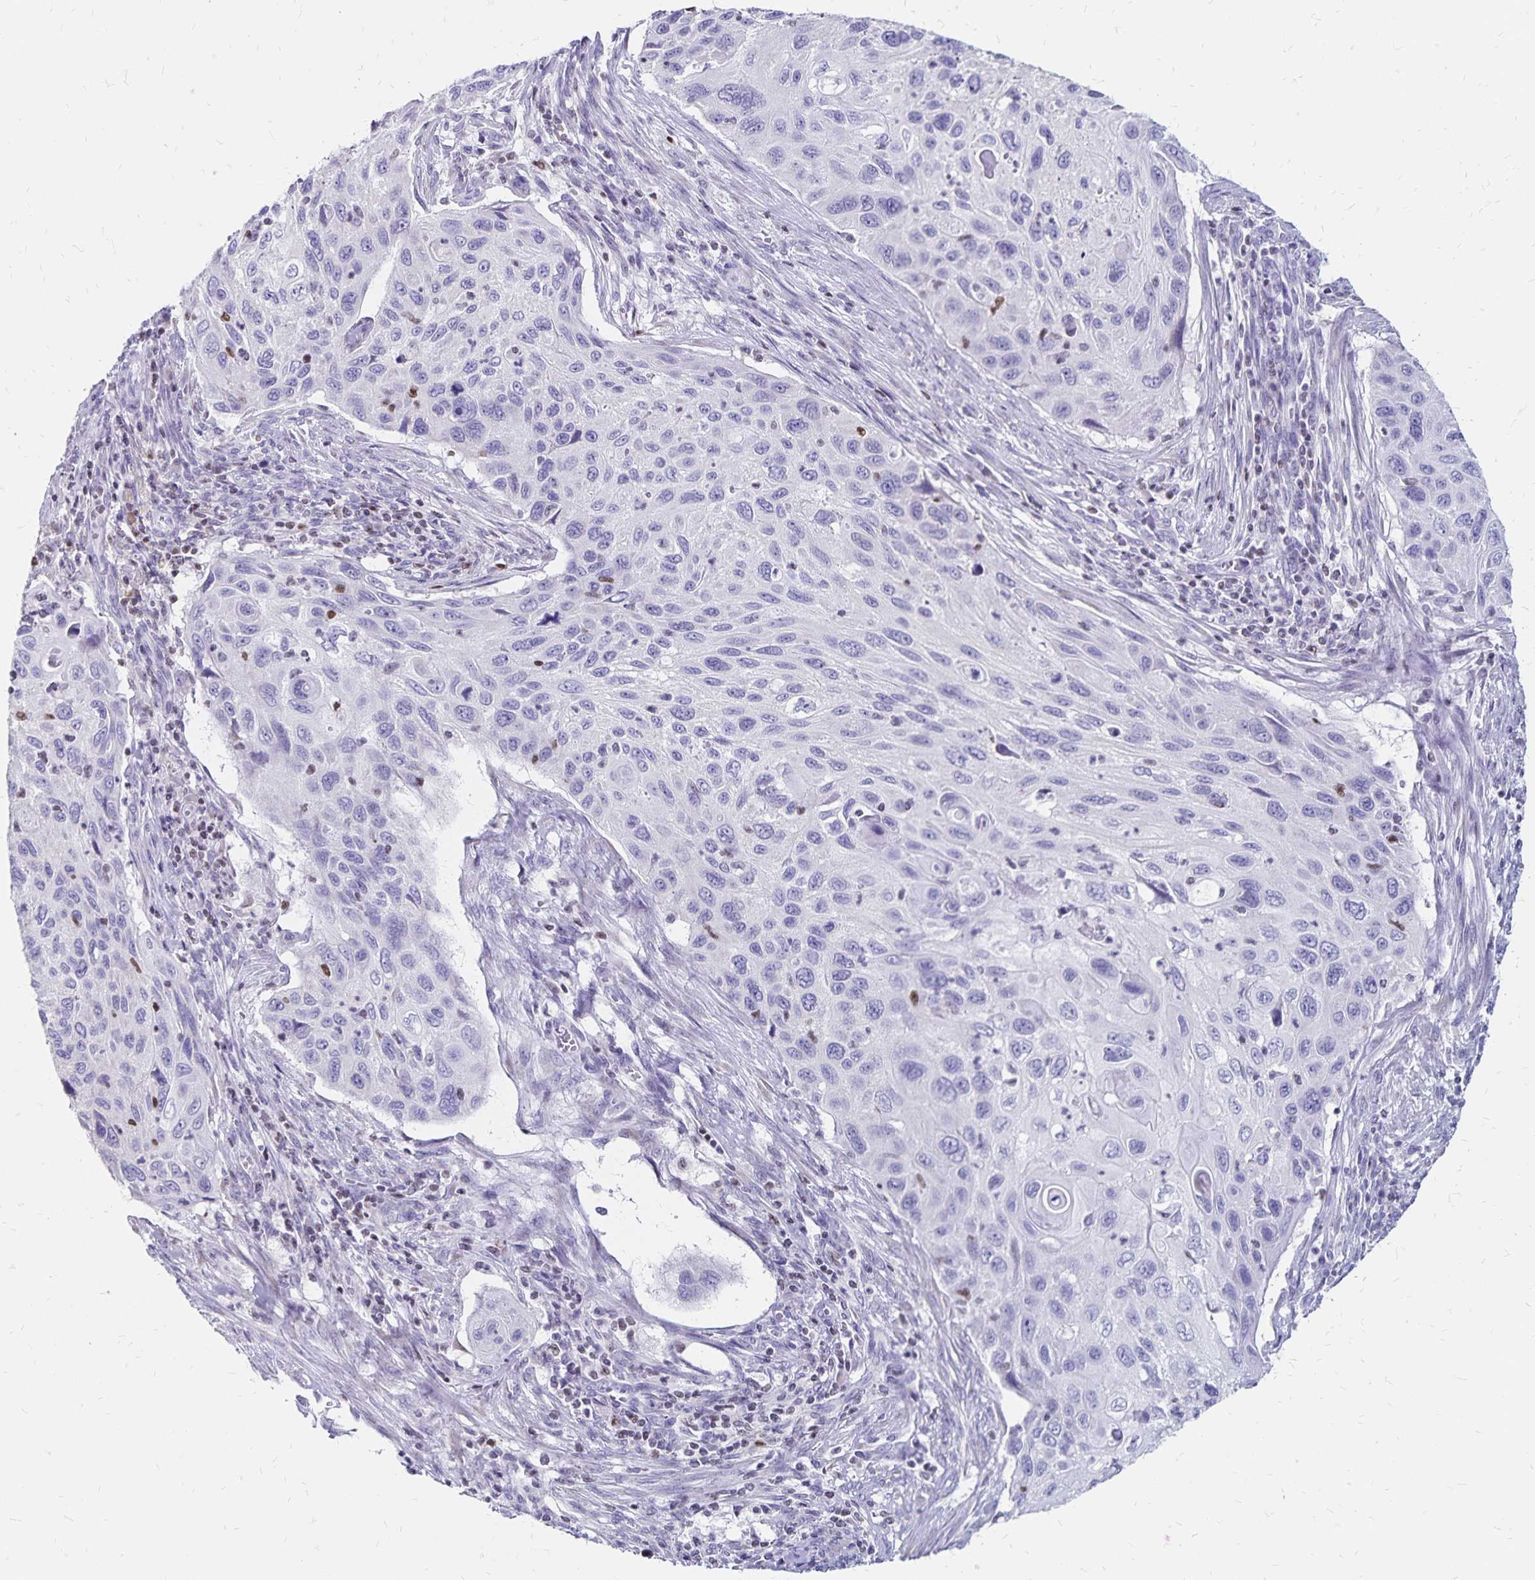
{"staining": {"intensity": "negative", "quantity": "none", "location": "none"}, "tissue": "cervical cancer", "cell_type": "Tumor cells", "image_type": "cancer", "snomed": [{"axis": "morphology", "description": "Squamous cell carcinoma, NOS"}, {"axis": "topography", "description": "Cervix"}], "caption": "IHC histopathology image of cervical squamous cell carcinoma stained for a protein (brown), which reveals no staining in tumor cells.", "gene": "IKZF1", "patient": {"sex": "female", "age": 70}}